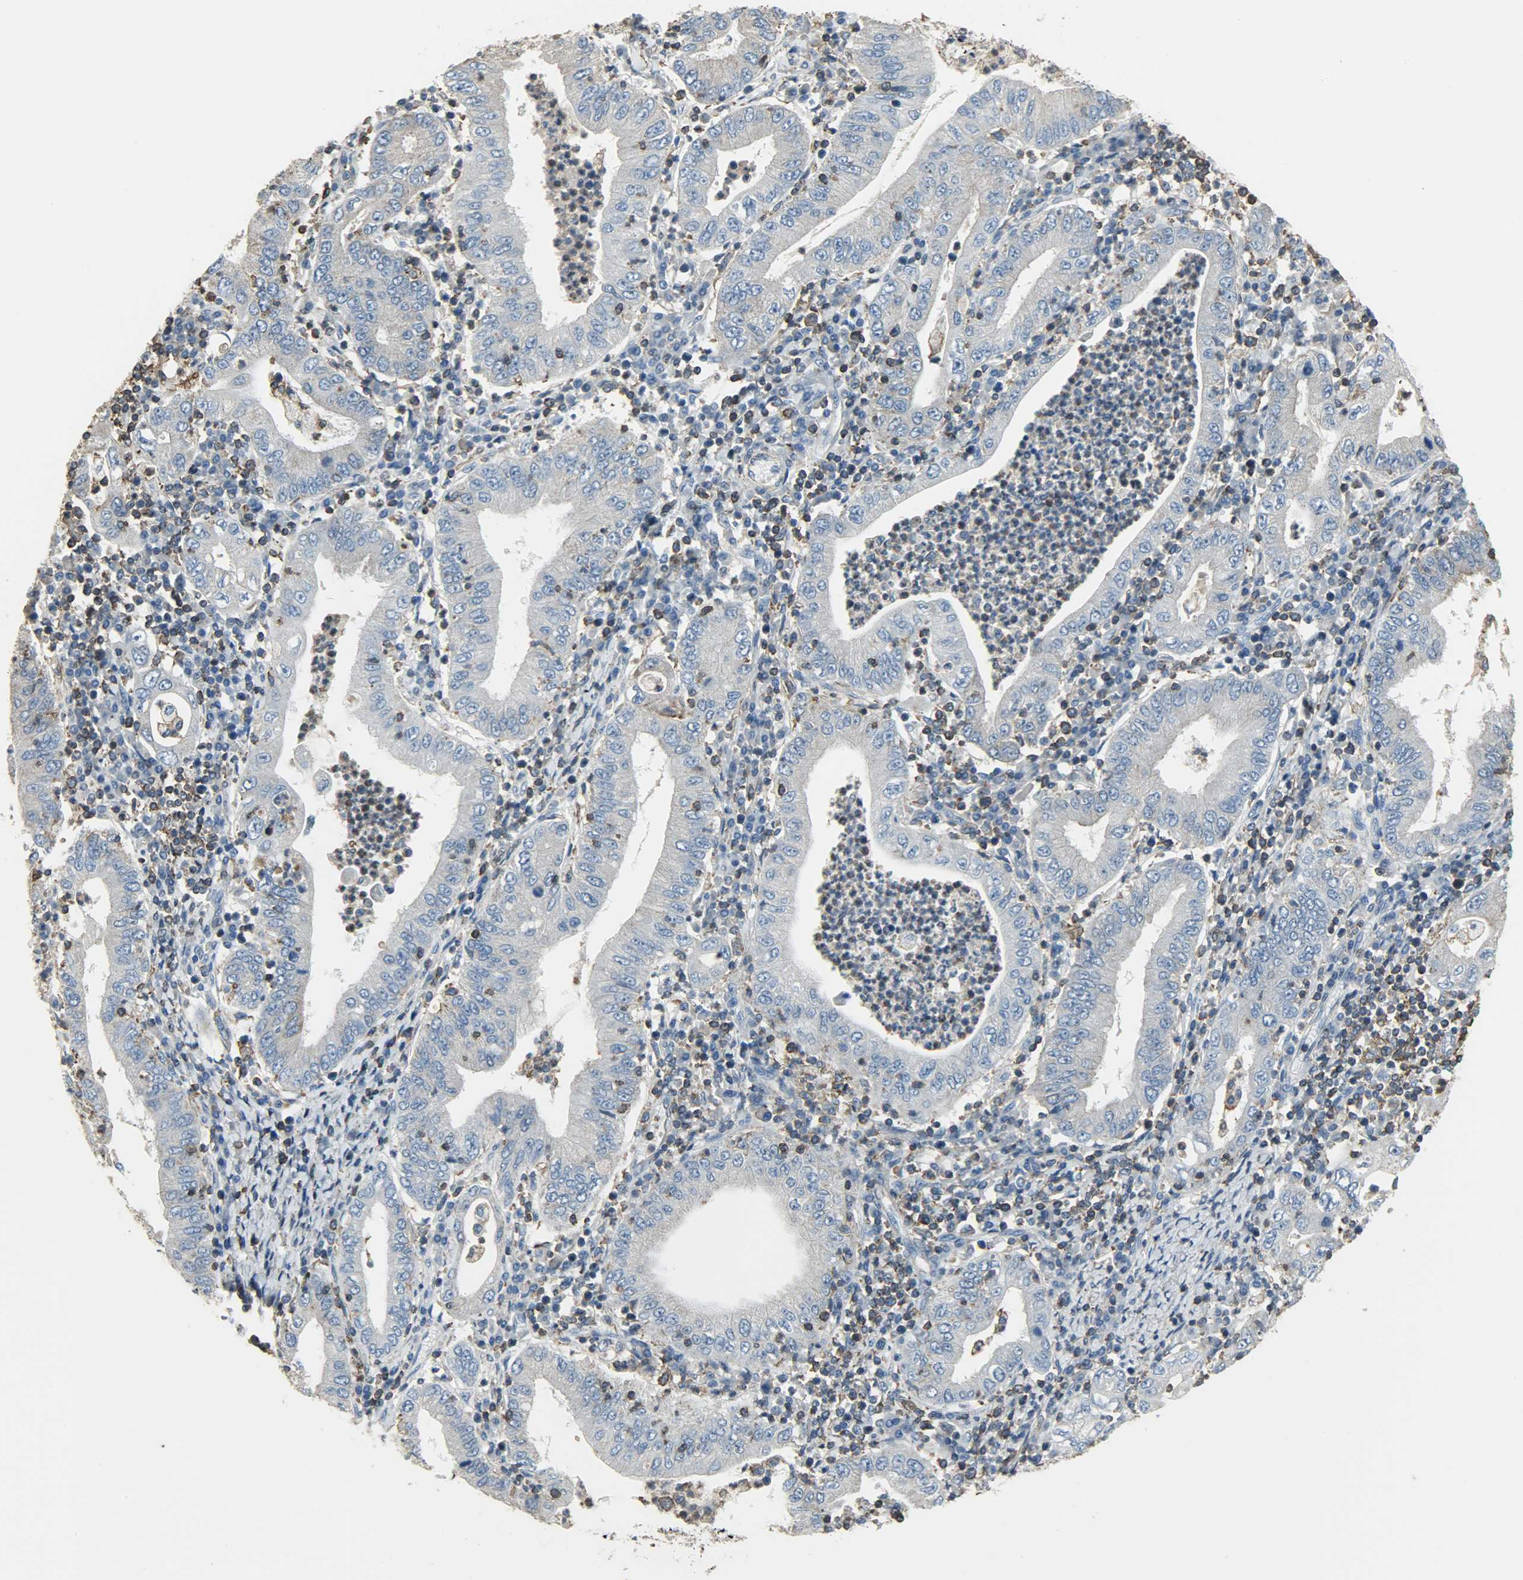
{"staining": {"intensity": "weak", "quantity": ">75%", "location": "cytoplasmic/membranous"}, "tissue": "stomach cancer", "cell_type": "Tumor cells", "image_type": "cancer", "snomed": [{"axis": "morphology", "description": "Normal tissue, NOS"}, {"axis": "morphology", "description": "Adenocarcinoma, NOS"}, {"axis": "topography", "description": "Esophagus"}, {"axis": "topography", "description": "Stomach, upper"}, {"axis": "topography", "description": "Peripheral nerve tissue"}], "caption": "Tumor cells exhibit low levels of weak cytoplasmic/membranous staining in about >75% of cells in stomach cancer.", "gene": "DNAJA4", "patient": {"sex": "male", "age": 62}}